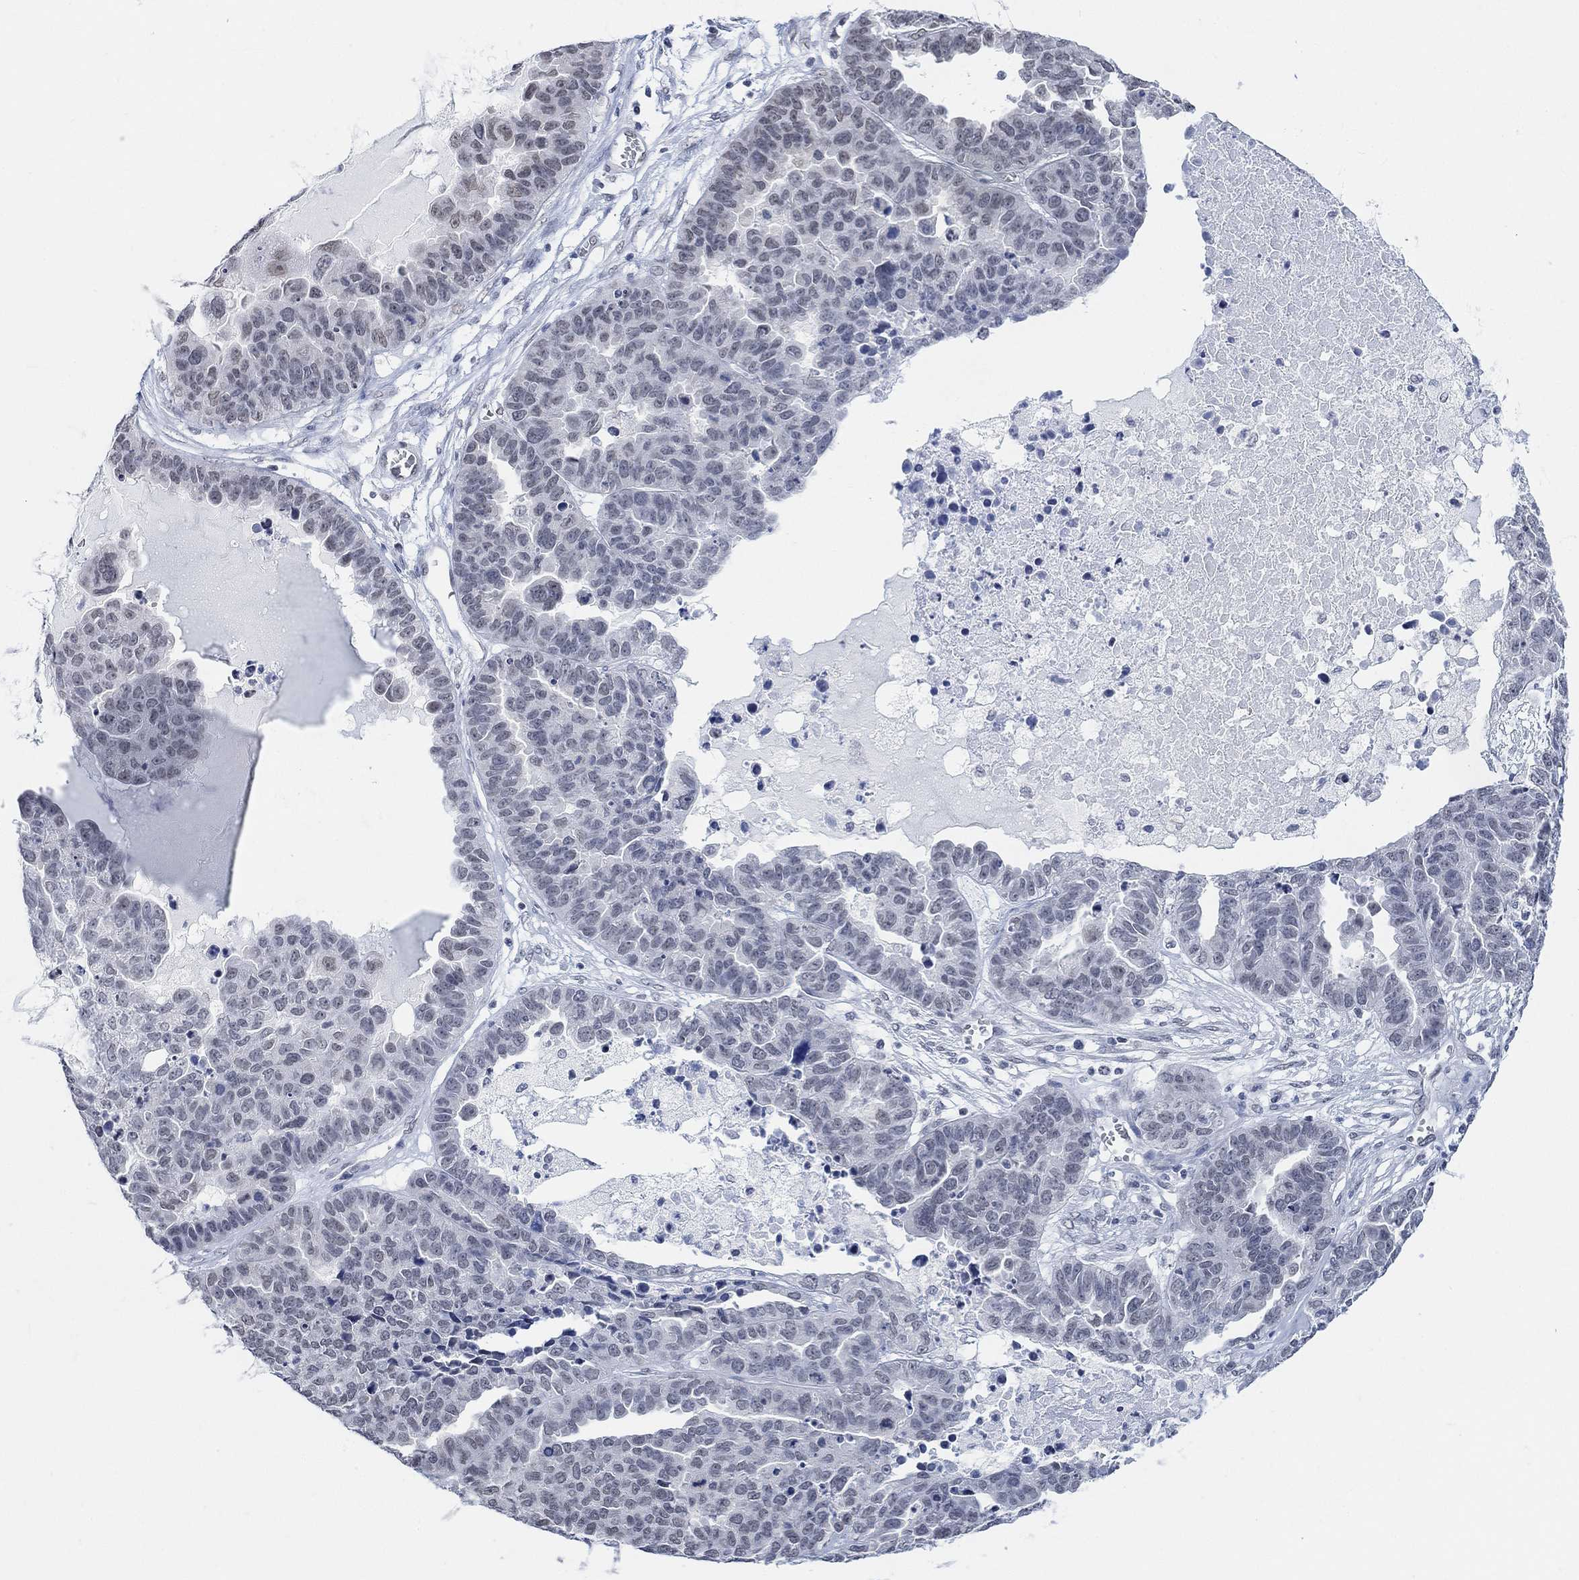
{"staining": {"intensity": "weak", "quantity": "<25%", "location": "nuclear"}, "tissue": "ovarian cancer", "cell_type": "Tumor cells", "image_type": "cancer", "snomed": [{"axis": "morphology", "description": "Cystadenocarcinoma, serous, NOS"}, {"axis": "topography", "description": "Ovary"}], "caption": "Histopathology image shows no significant protein staining in tumor cells of ovarian cancer (serous cystadenocarcinoma).", "gene": "PURG", "patient": {"sex": "female", "age": 87}}